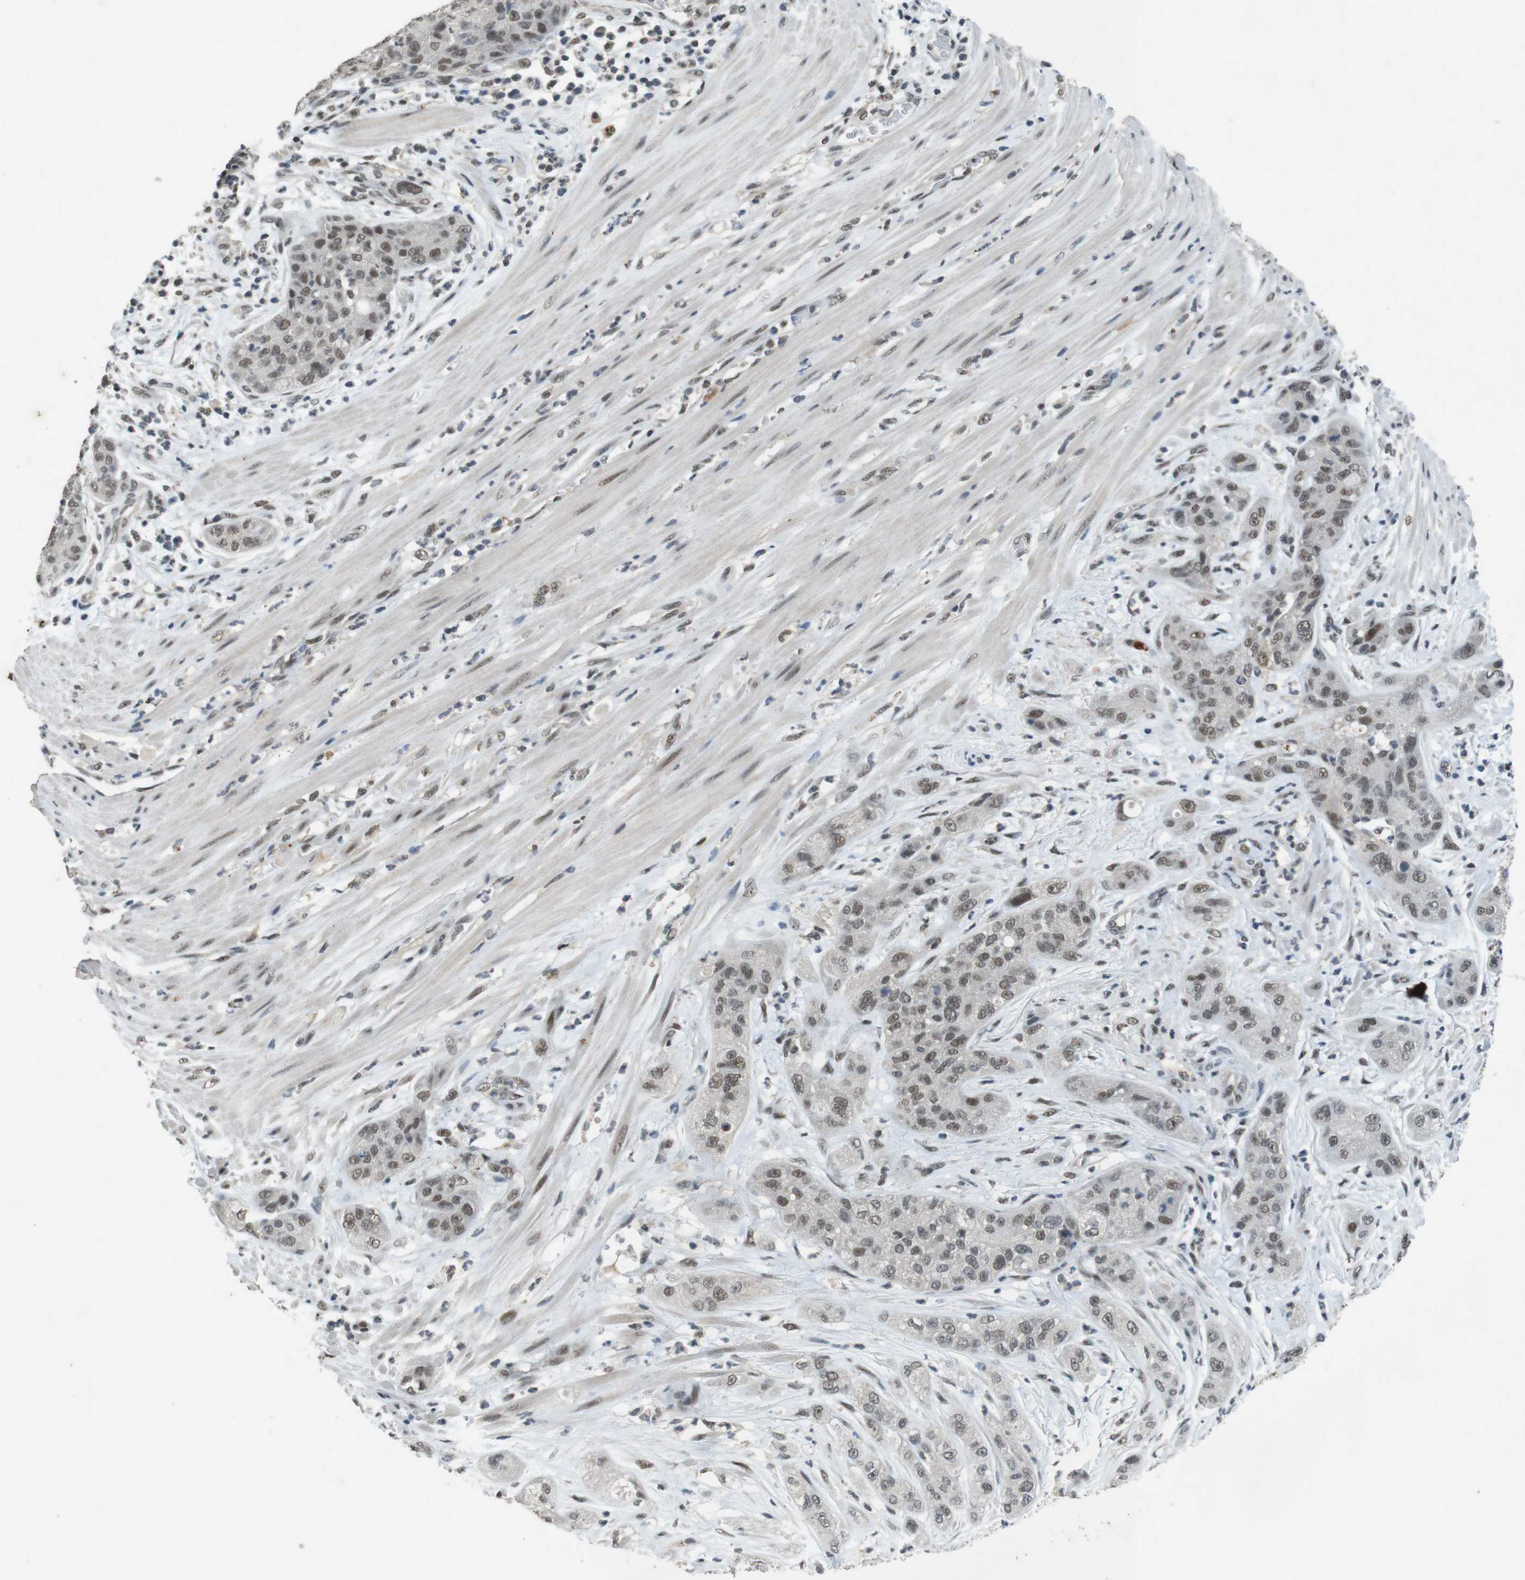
{"staining": {"intensity": "weak", "quantity": ">75%", "location": "nuclear"}, "tissue": "pancreatic cancer", "cell_type": "Tumor cells", "image_type": "cancer", "snomed": [{"axis": "morphology", "description": "Adenocarcinoma, NOS"}, {"axis": "topography", "description": "Pancreas"}], "caption": "A high-resolution micrograph shows immunohistochemistry (IHC) staining of pancreatic cancer, which exhibits weak nuclear staining in about >75% of tumor cells. (Stains: DAB (3,3'-diaminobenzidine) in brown, nuclei in blue, Microscopy: brightfield microscopy at high magnification).", "gene": "USP7", "patient": {"sex": "female", "age": 78}}